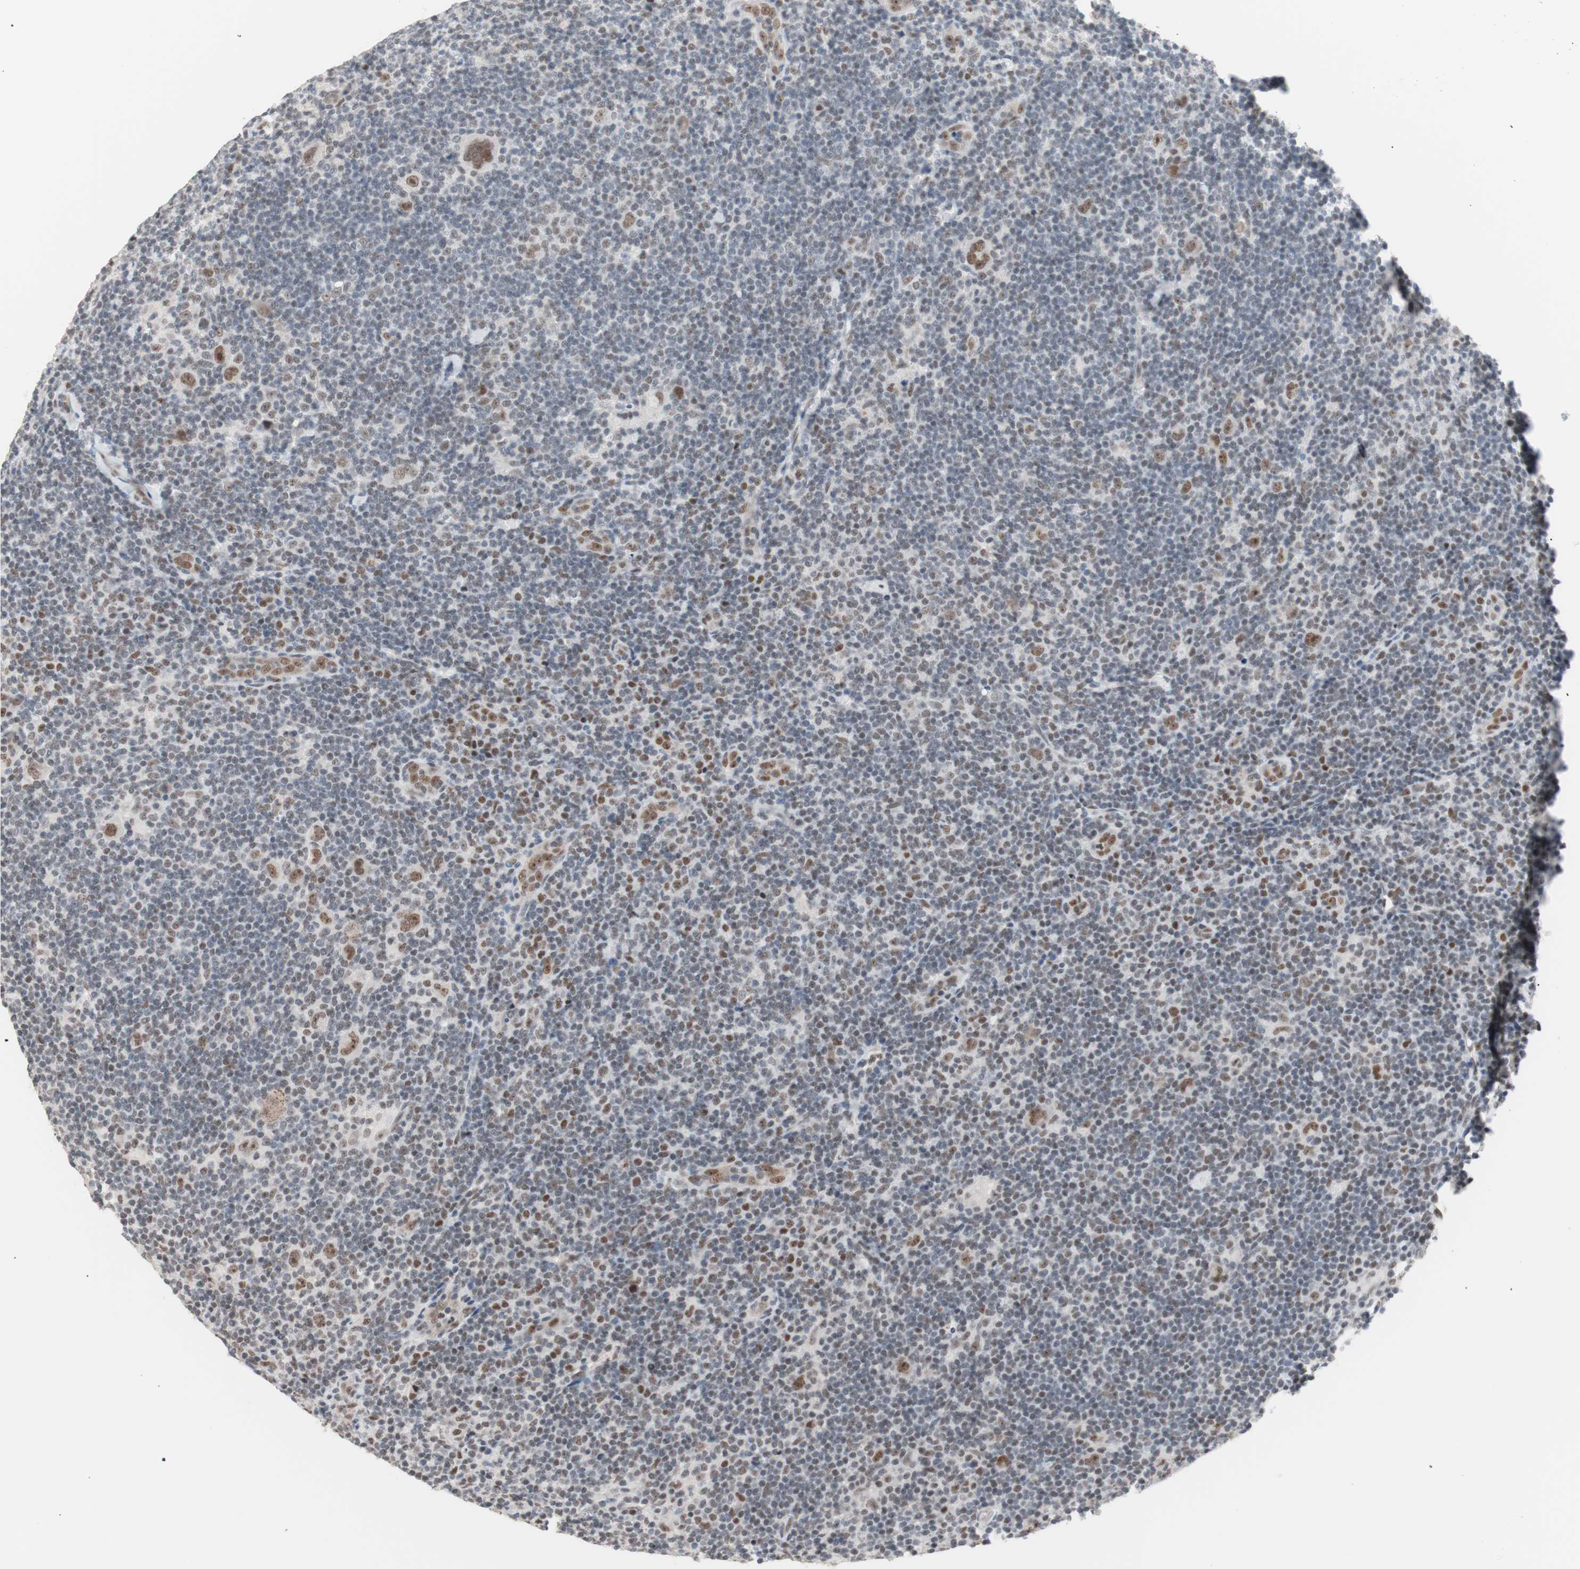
{"staining": {"intensity": "moderate", "quantity": ">75%", "location": "nuclear"}, "tissue": "lymphoma", "cell_type": "Tumor cells", "image_type": "cancer", "snomed": [{"axis": "morphology", "description": "Hodgkin's disease, NOS"}, {"axis": "topography", "description": "Lymph node"}], "caption": "IHC photomicrograph of human lymphoma stained for a protein (brown), which demonstrates medium levels of moderate nuclear expression in about >75% of tumor cells.", "gene": "LIG3", "patient": {"sex": "female", "age": 57}}